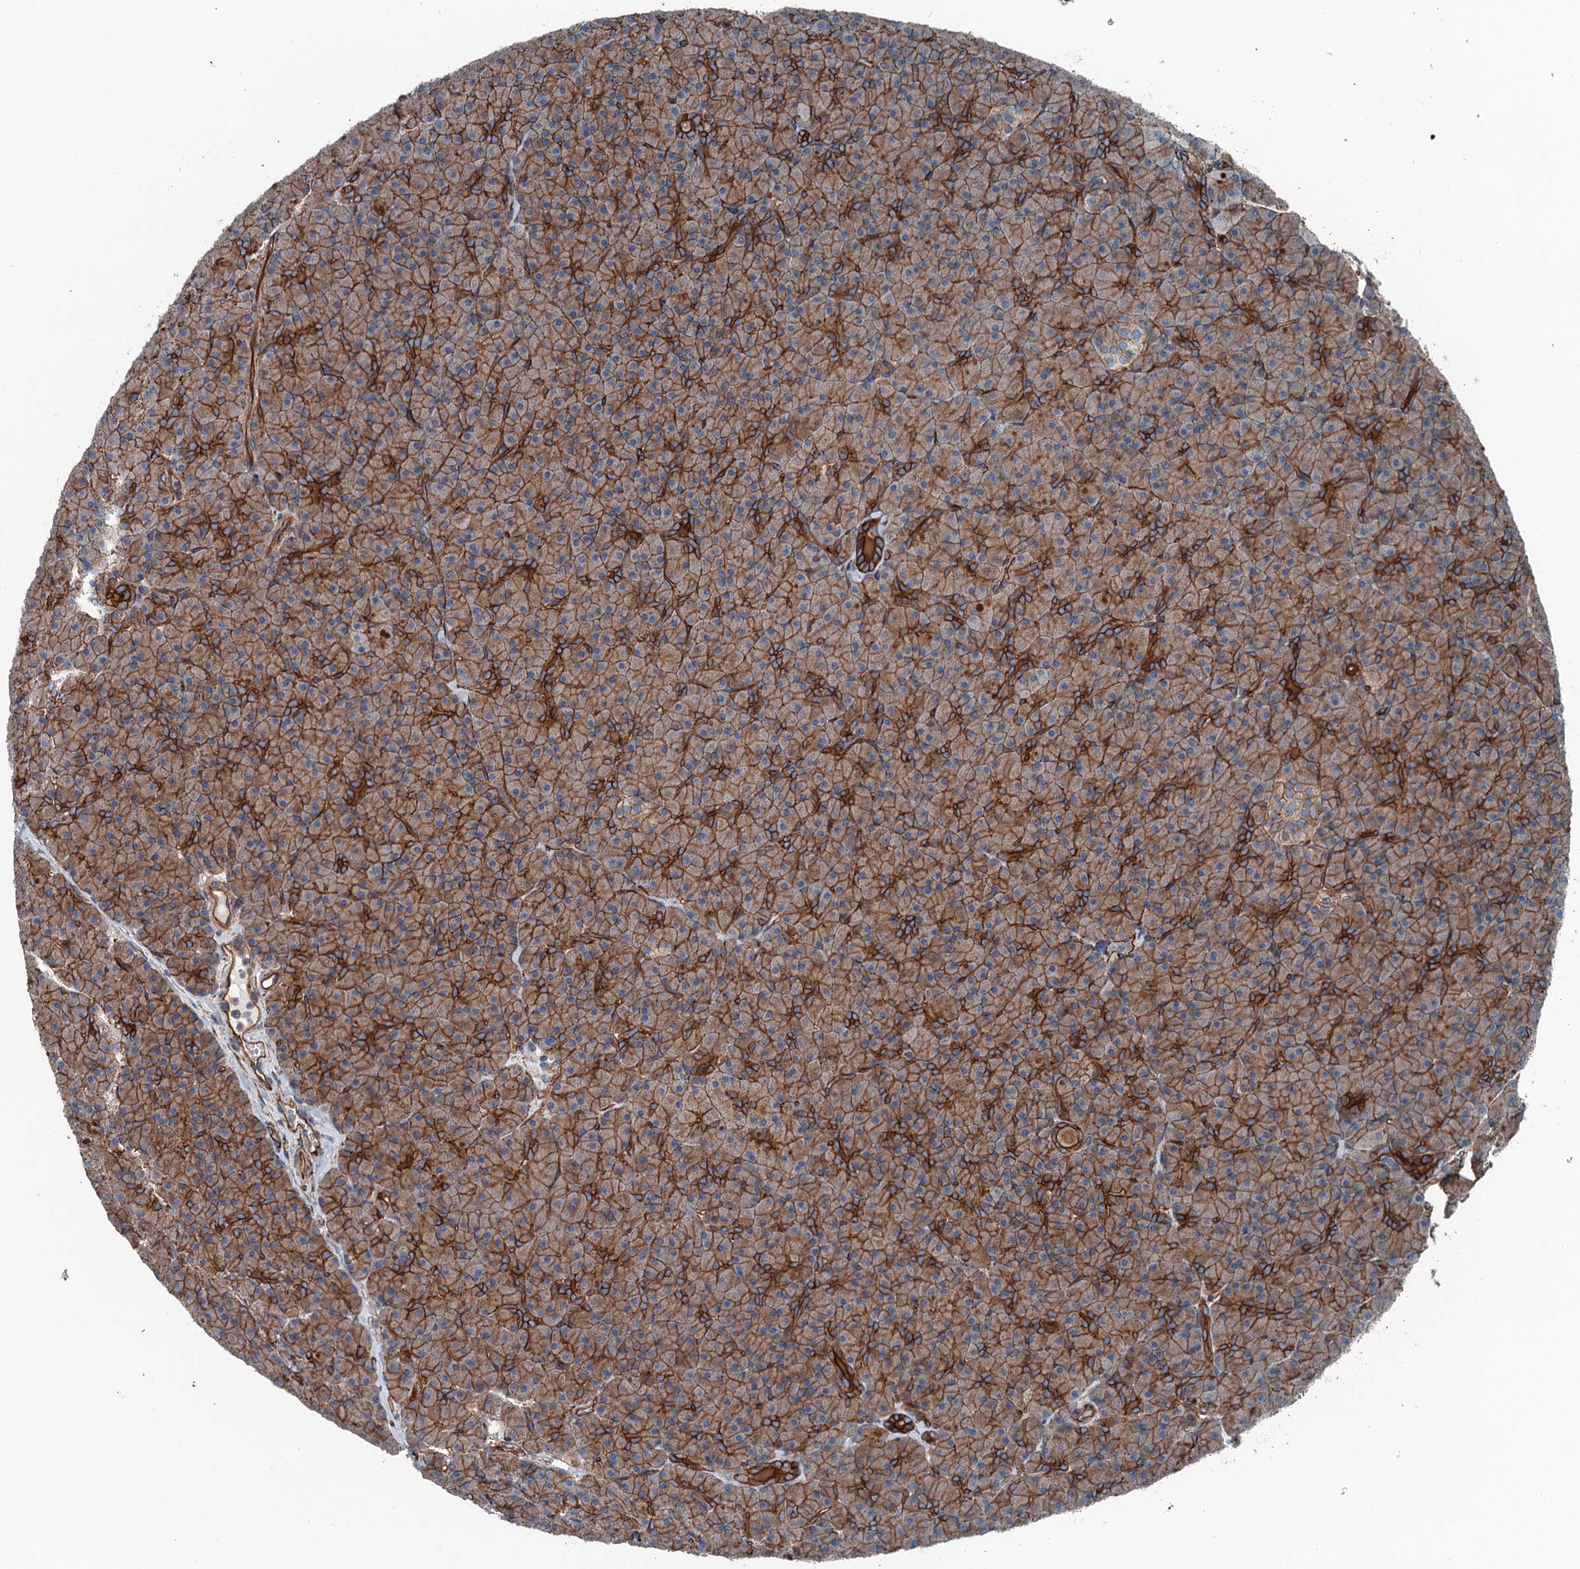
{"staining": {"intensity": "strong", "quantity": ">75%", "location": "cytoplasmic/membranous"}, "tissue": "pancreas", "cell_type": "Exocrine glandular cells", "image_type": "normal", "snomed": [{"axis": "morphology", "description": "Normal tissue, NOS"}, {"axis": "topography", "description": "Pancreas"}], "caption": "Pancreas stained with a brown dye reveals strong cytoplasmic/membranous positive staining in about >75% of exocrine glandular cells.", "gene": "NMRAL1", "patient": {"sex": "male", "age": 36}}